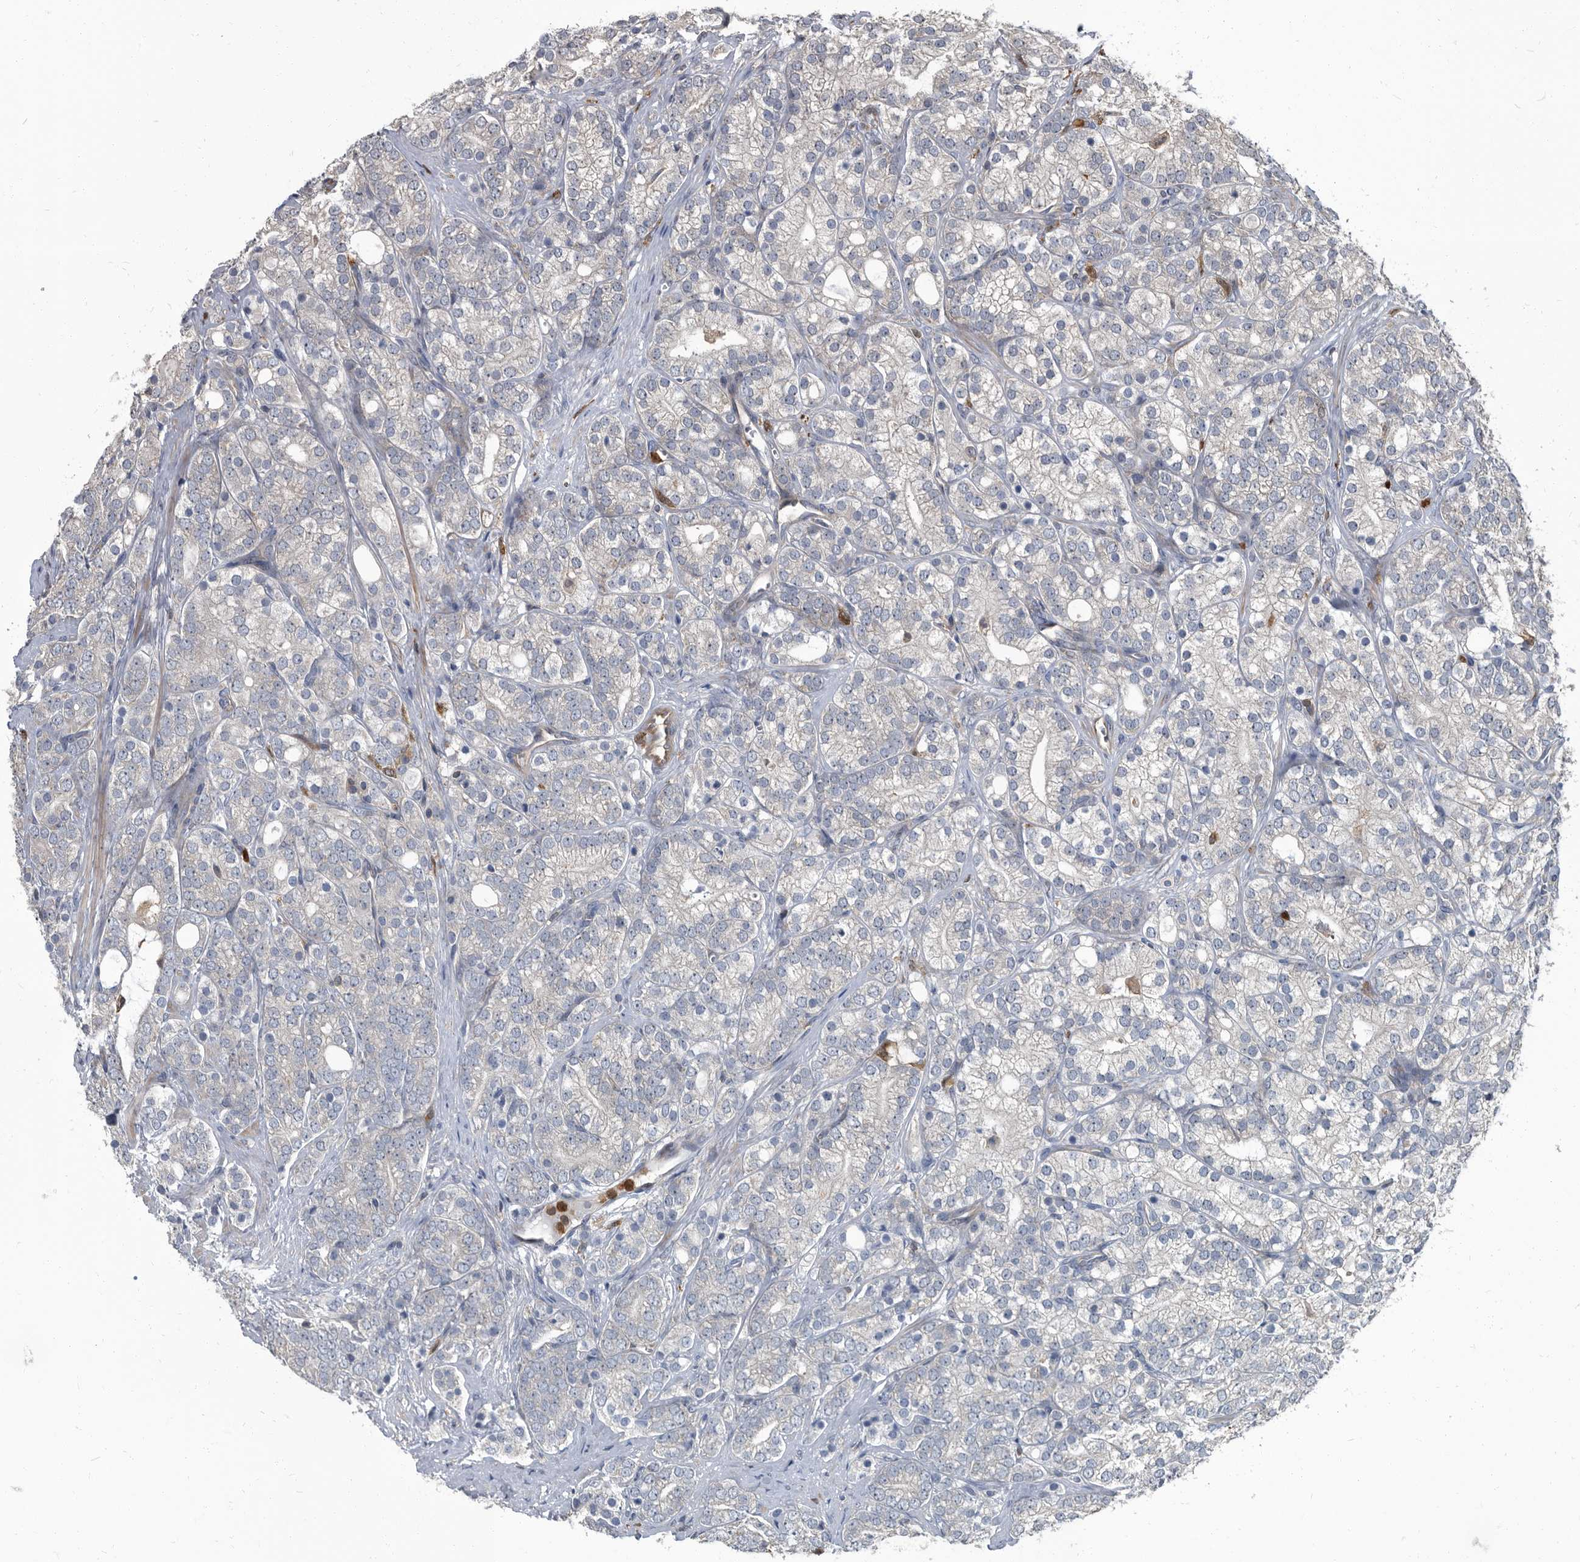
{"staining": {"intensity": "negative", "quantity": "none", "location": "none"}, "tissue": "prostate cancer", "cell_type": "Tumor cells", "image_type": "cancer", "snomed": [{"axis": "morphology", "description": "Adenocarcinoma, High grade"}, {"axis": "topography", "description": "Prostate"}], "caption": "This is a micrograph of immunohistochemistry staining of high-grade adenocarcinoma (prostate), which shows no positivity in tumor cells.", "gene": "CDV3", "patient": {"sex": "male", "age": 57}}